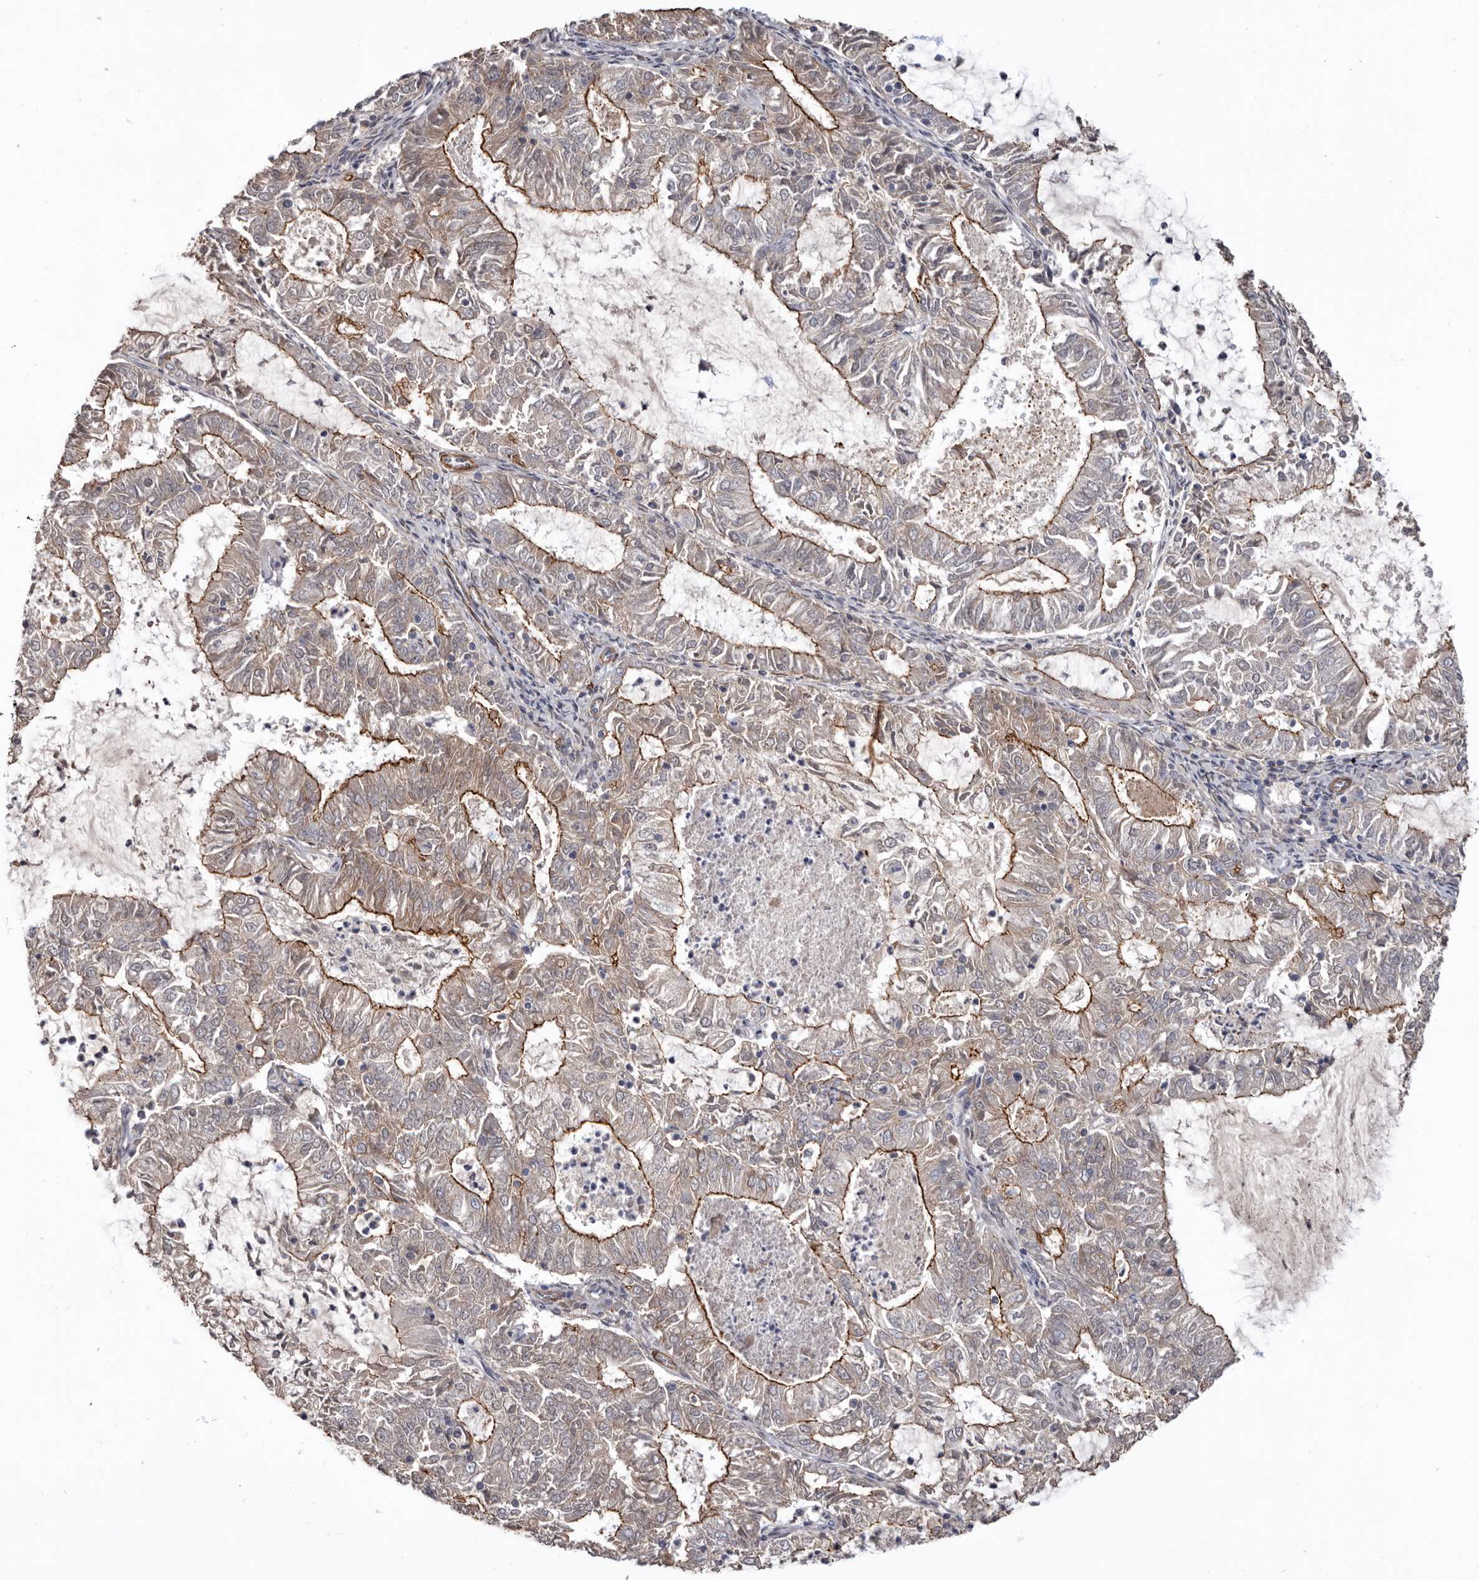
{"staining": {"intensity": "moderate", "quantity": "25%-75%", "location": "cytoplasmic/membranous"}, "tissue": "endometrial cancer", "cell_type": "Tumor cells", "image_type": "cancer", "snomed": [{"axis": "morphology", "description": "Adenocarcinoma, NOS"}, {"axis": "topography", "description": "Endometrium"}], "caption": "This is a photomicrograph of immunohistochemistry (IHC) staining of adenocarcinoma (endometrial), which shows moderate staining in the cytoplasmic/membranous of tumor cells.", "gene": "CGN", "patient": {"sex": "female", "age": 57}}